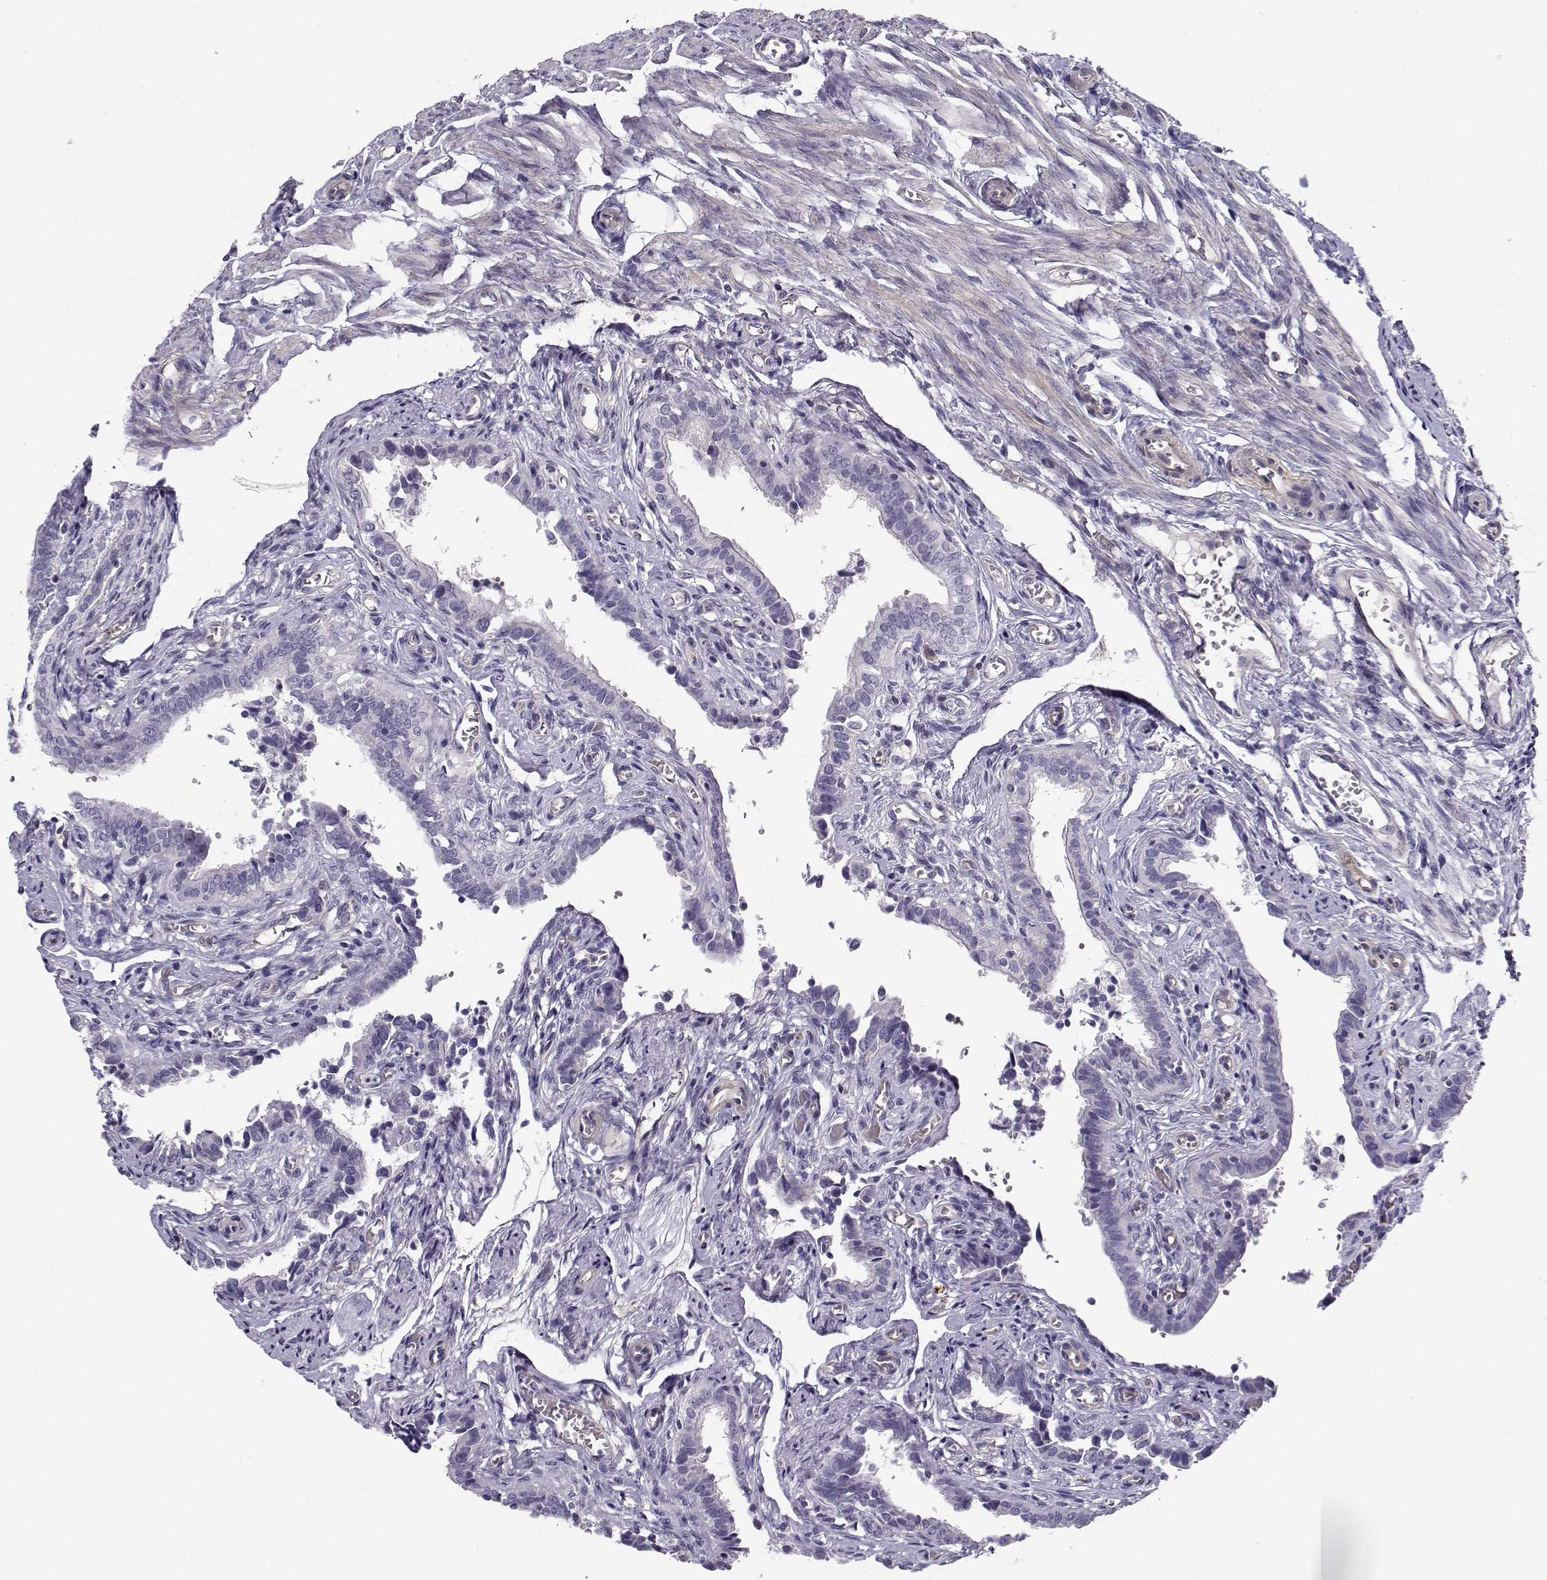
{"staining": {"intensity": "negative", "quantity": "none", "location": "none"}, "tissue": "fallopian tube", "cell_type": "Glandular cells", "image_type": "normal", "snomed": [{"axis": "morphology", "description": "Normal tissue, NOS"}, {"axis": "morphology", "description": "Carcinoma, endometroid"}, {"axis": "topography", "description": "Fallopian tube"}, {"axis": "topography", "description": "Ovary"}], "caption": "Protein analysis of benign fallopian tube demonstrates no significant staining in glandular cells. (Stains: DAB immunohistochemistry with hematoxylin counter stain, Microscopy: brightfield microscopy at high magnification).", "gene": "MYO1A", "patient": {"sex": "female", "age": 42}}